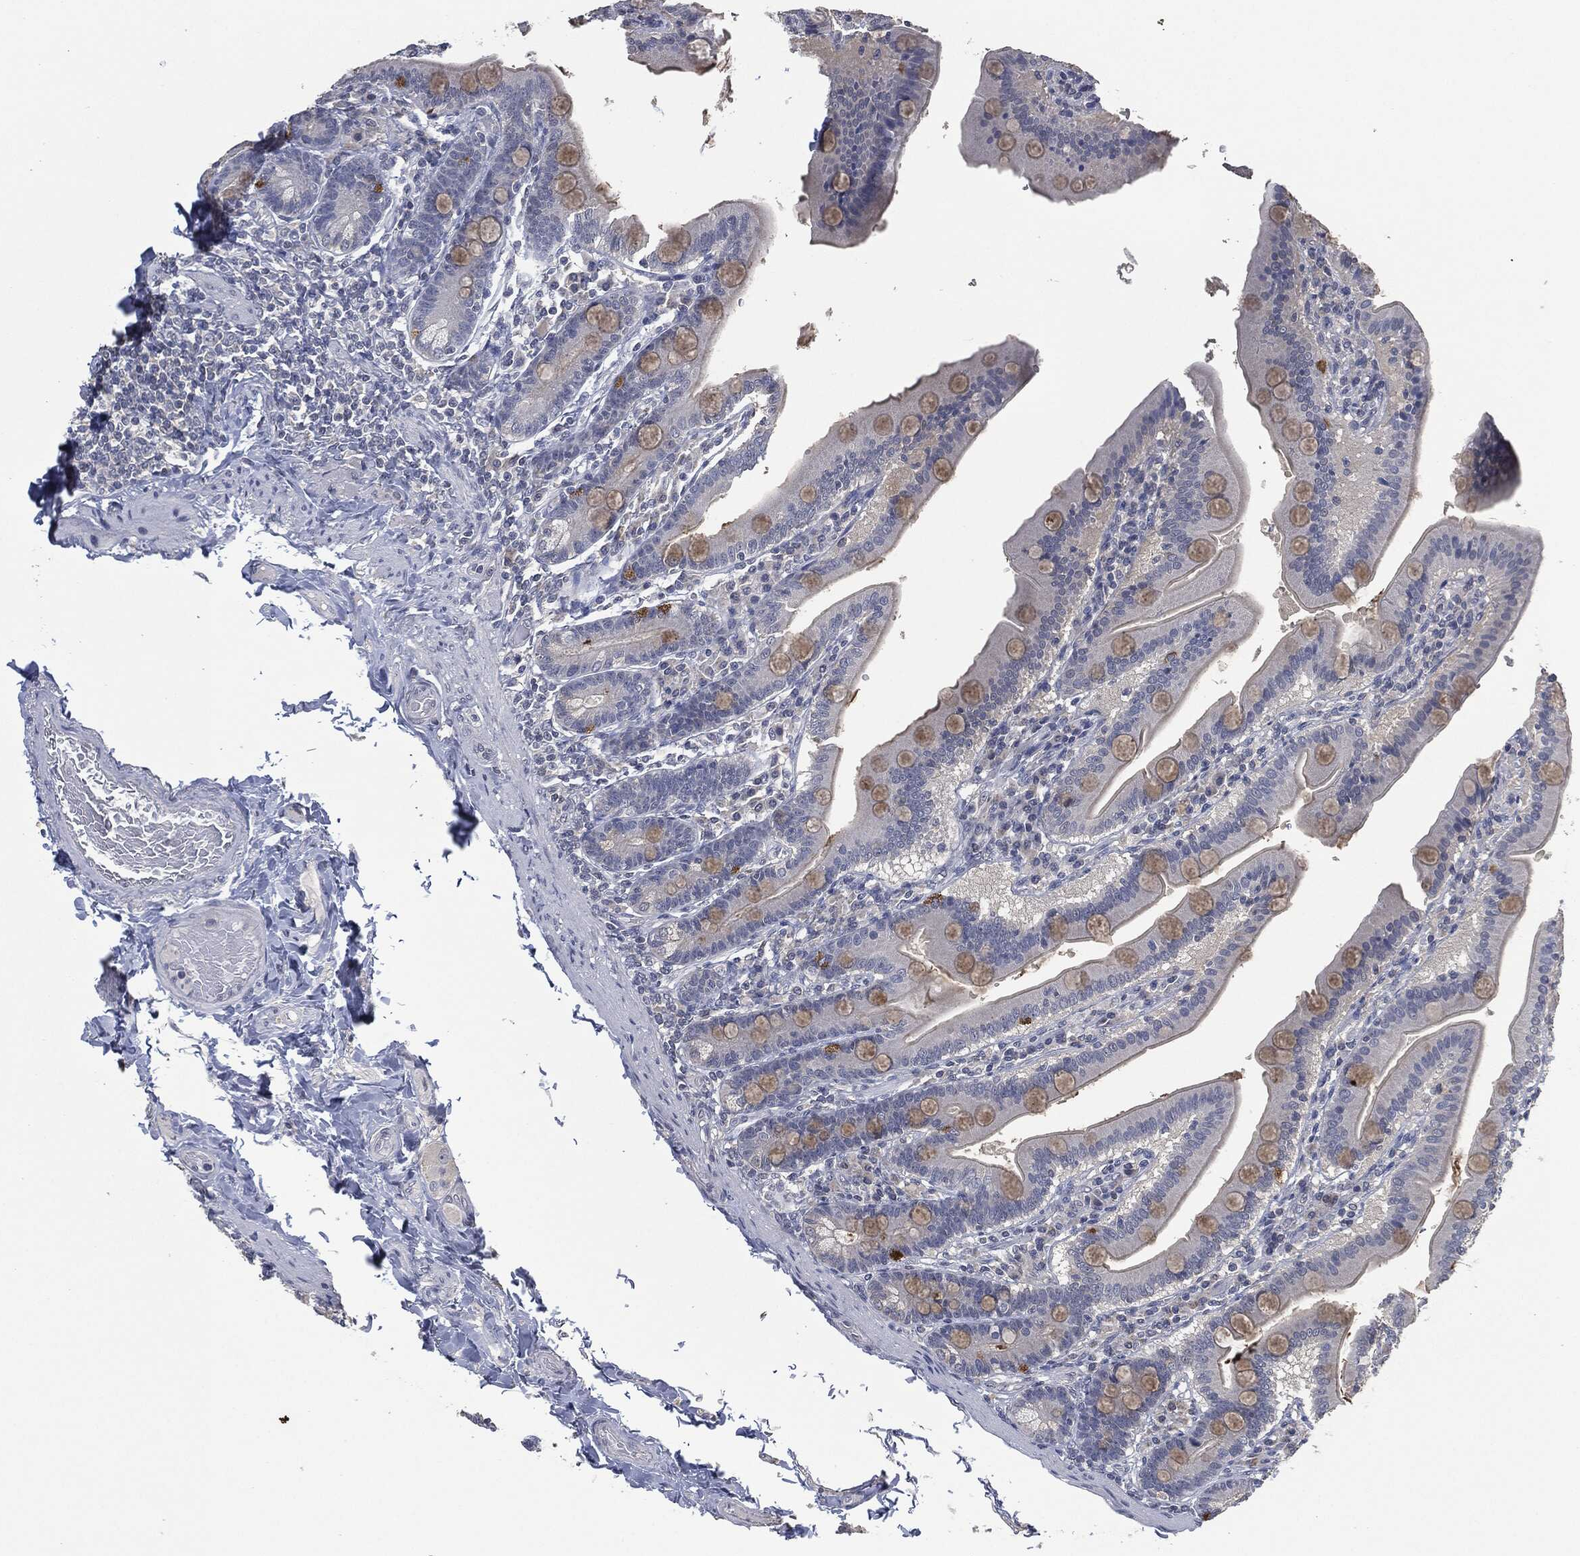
{"staining": {"intensity": "moderate", "quantity": "<25%", "location": "cytoplasmic/membranous"}, "tissue": "small intestine", "cell_type": "Glandular cells", "image_type": "normal", "snomed": [{"axis": "morphology", "description": "Normal tissue, NOS"}, {"axis": "topography", "description": "Small intestine"}], "caption": "IHC micrograph of benign small intestine stained for a protein (brown), which displays low levels of moderate cytoplasmic/membranous expression in approximately <25% of glandular cells.", "gene": "IL1RN", "patient": {"sex": "male", "age": 66}}